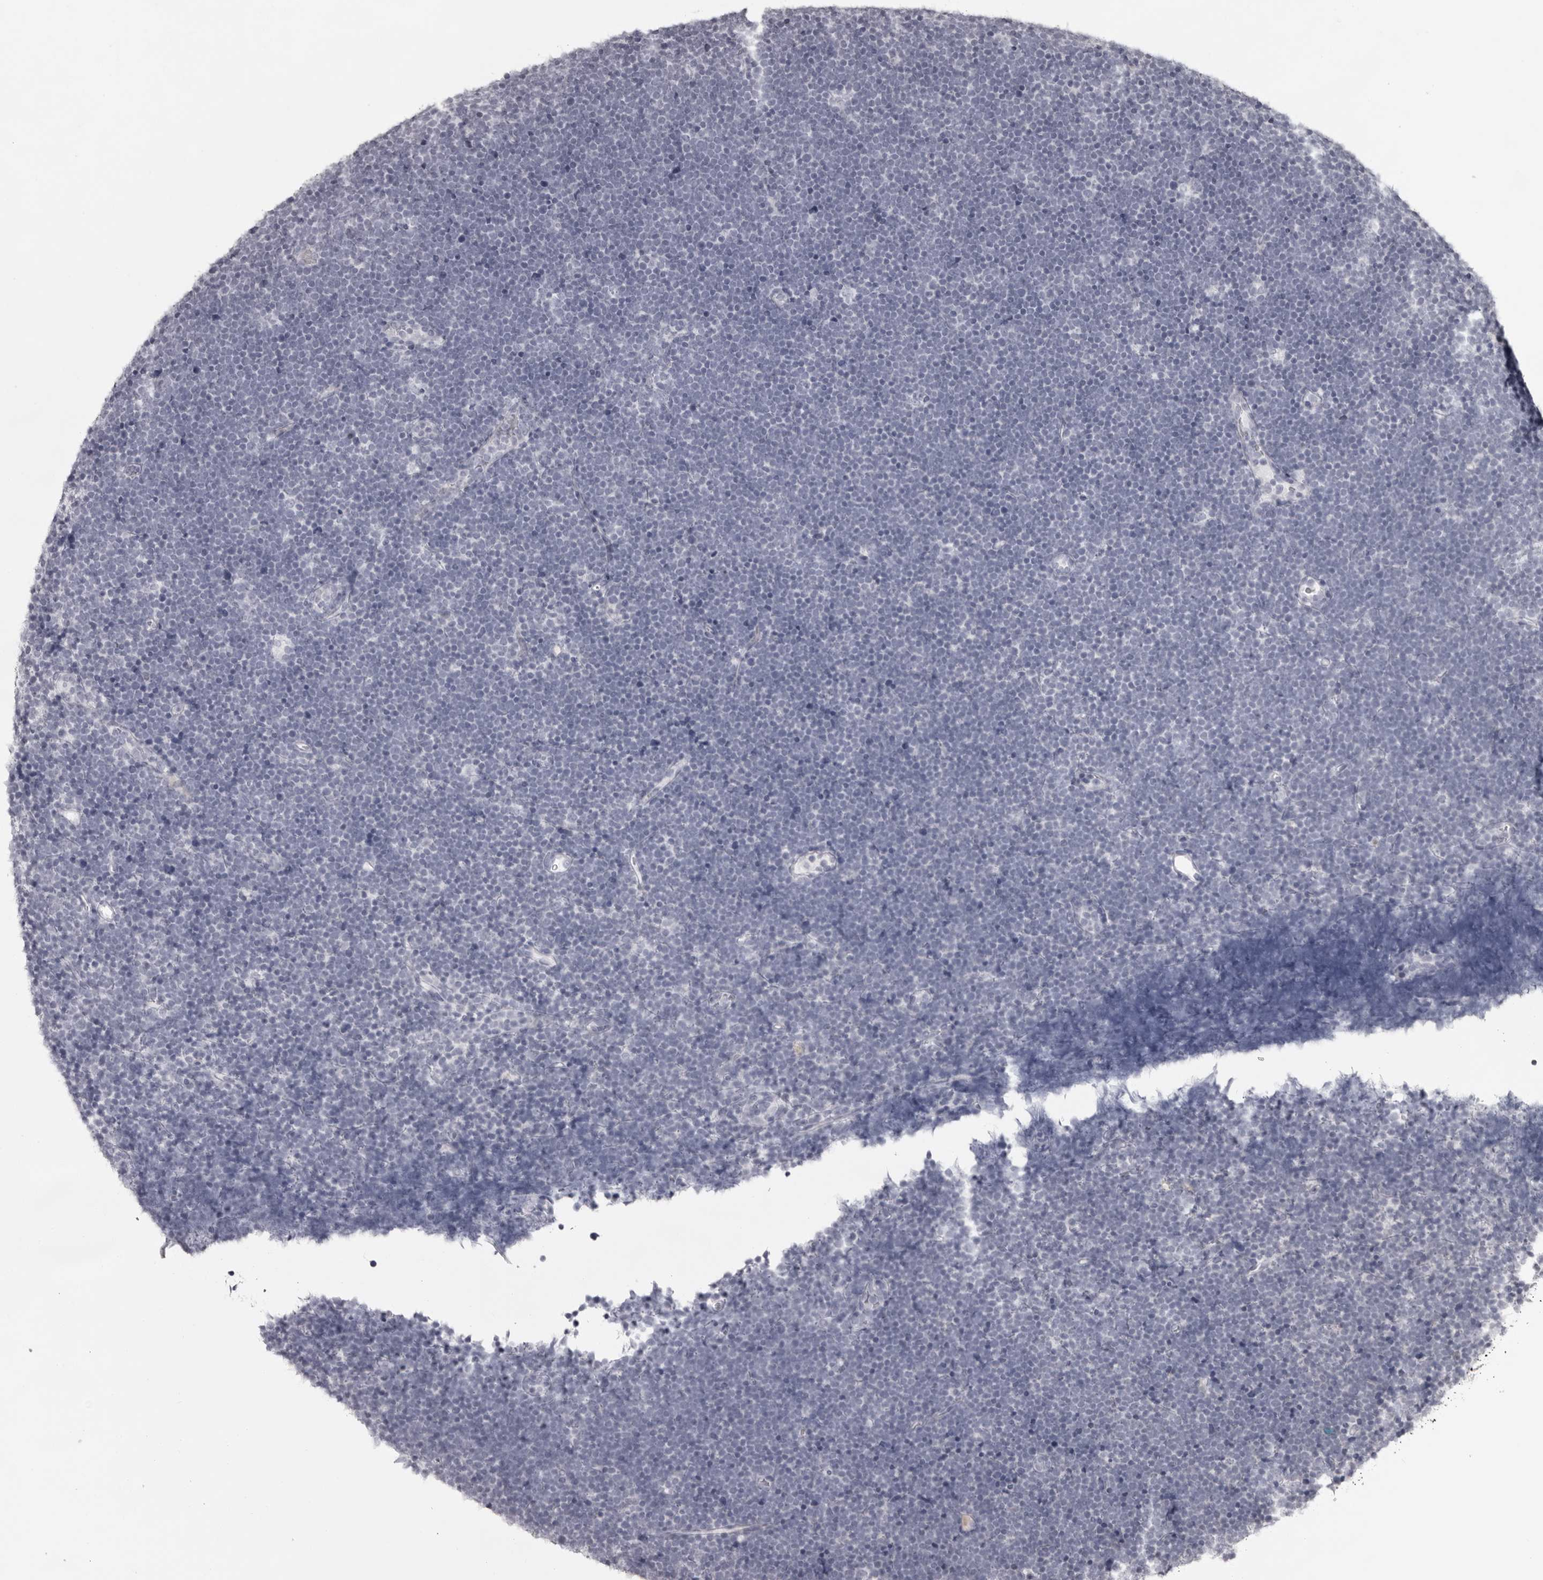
{"staining": {"intensity": "negative", "quantity": "none", "location": "none"}, "tissue": "lymphoma", "cell_type": "Tumor cells", "image_type": "cancer", "snomed": [{"axis": "morphology", "description": "Malignant lymphoma, non-Hodgkin's type, High grade"}, {"axis": "topography", "description": "Lymph node"}], "caption": "This is an immunohistochemistry histopathology image of human malignant lymphoma, non-Hodgkin's type (high-grade). There is no expression in tumor cells.", "gene": "NUDT18", "patient": {"sex": "male", "age": 13}}